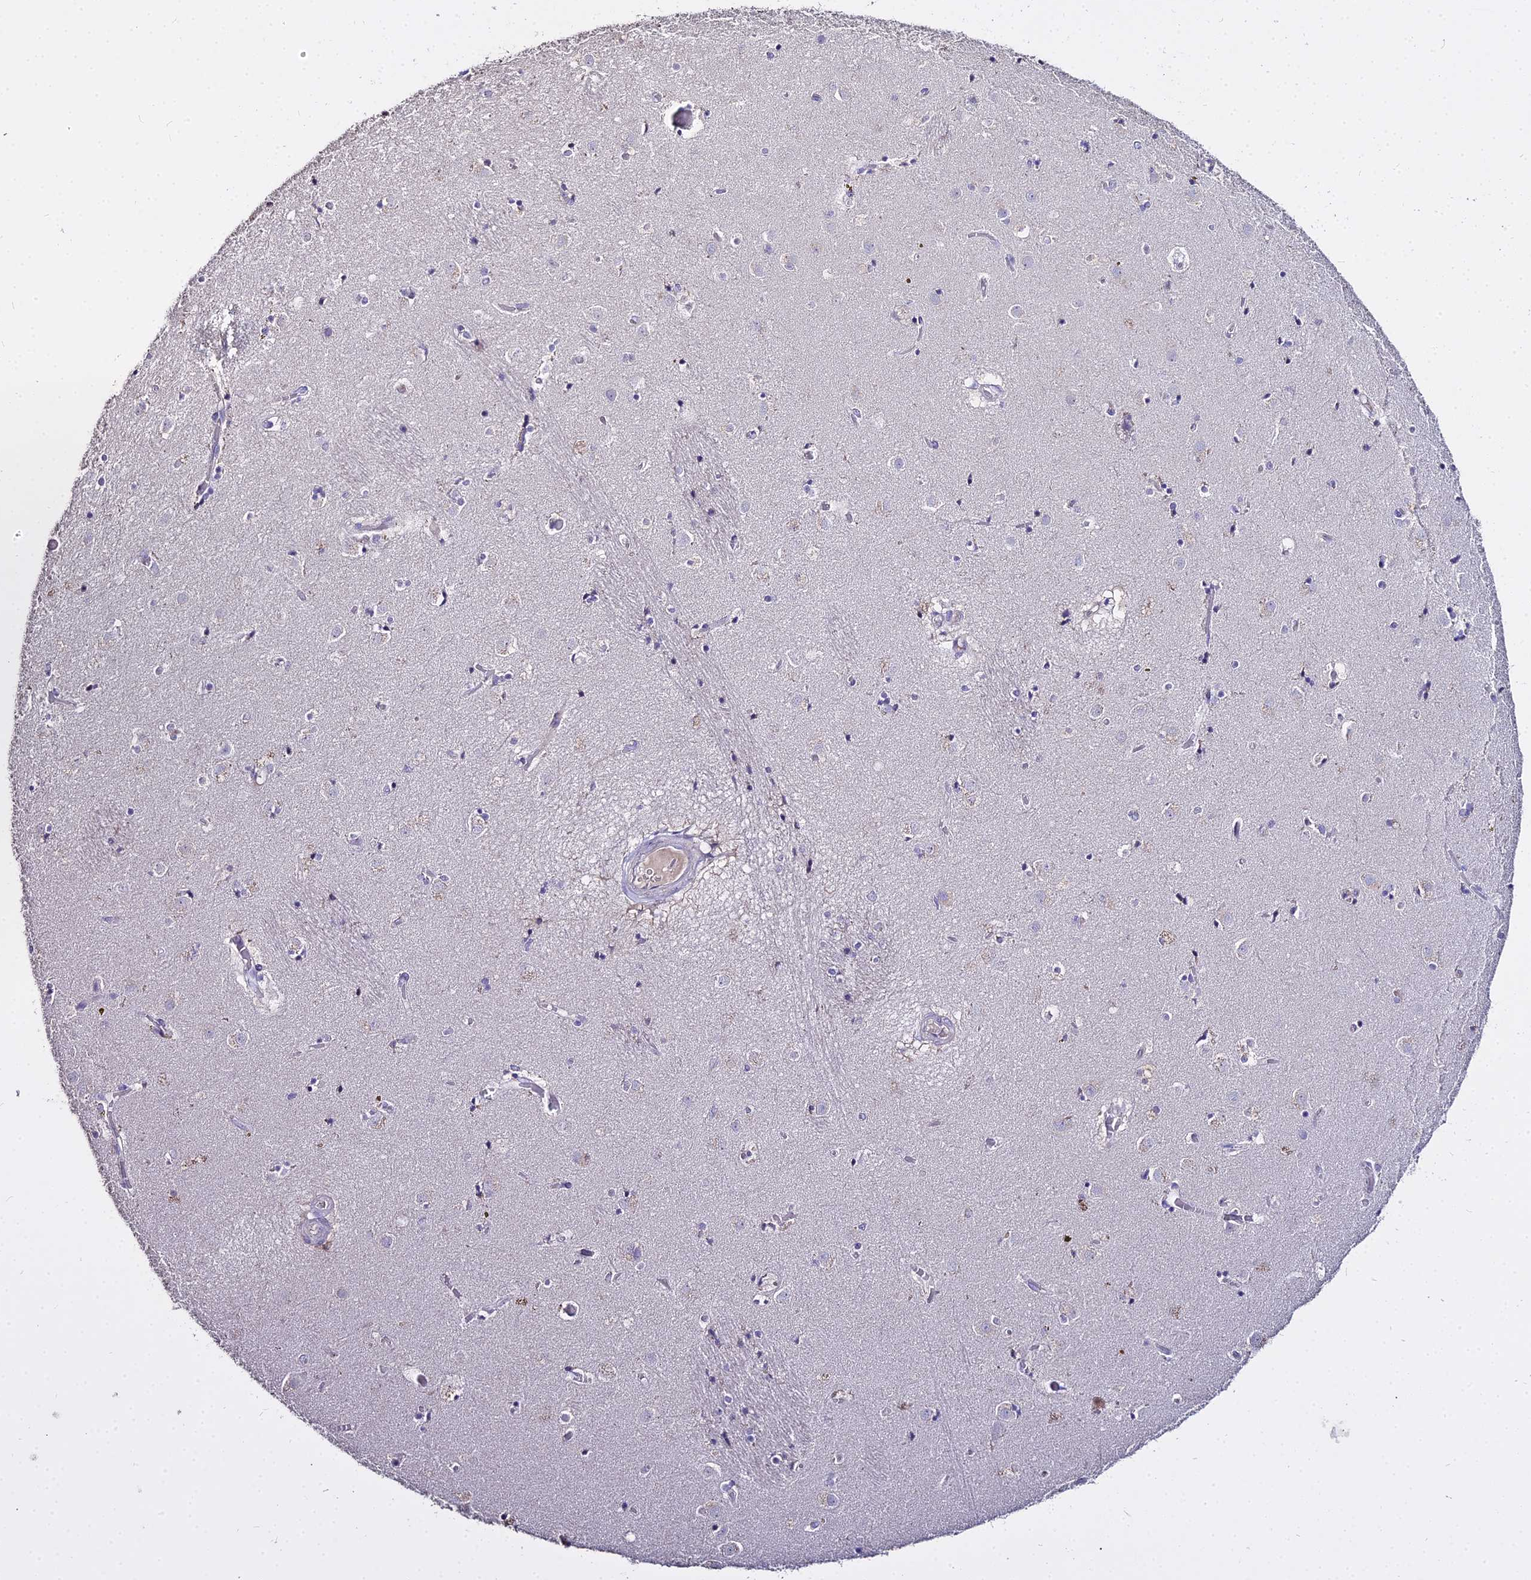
{"staining": {"intensity": "negative", "quantity": "none", "location": "none"}, "tissue": "caudate", "cell_type": "Glial cells", "image_type": "normal", "snomed": [{"axis": "morphology", "description": "Normal tissue, NOS"}, {"axis": "topography", "description": "Lateral ventricle wall"}], "caption": "DAB (3,3'-diaminobenzidine) immunohistochemical staining of unremarkable human caudate reveals no significant staining in glial cells. (DAB immunohistochemistry (IHC), high magnification).", "gene": "GLYAT", "patient": {"sex": "male", "age": 70}}